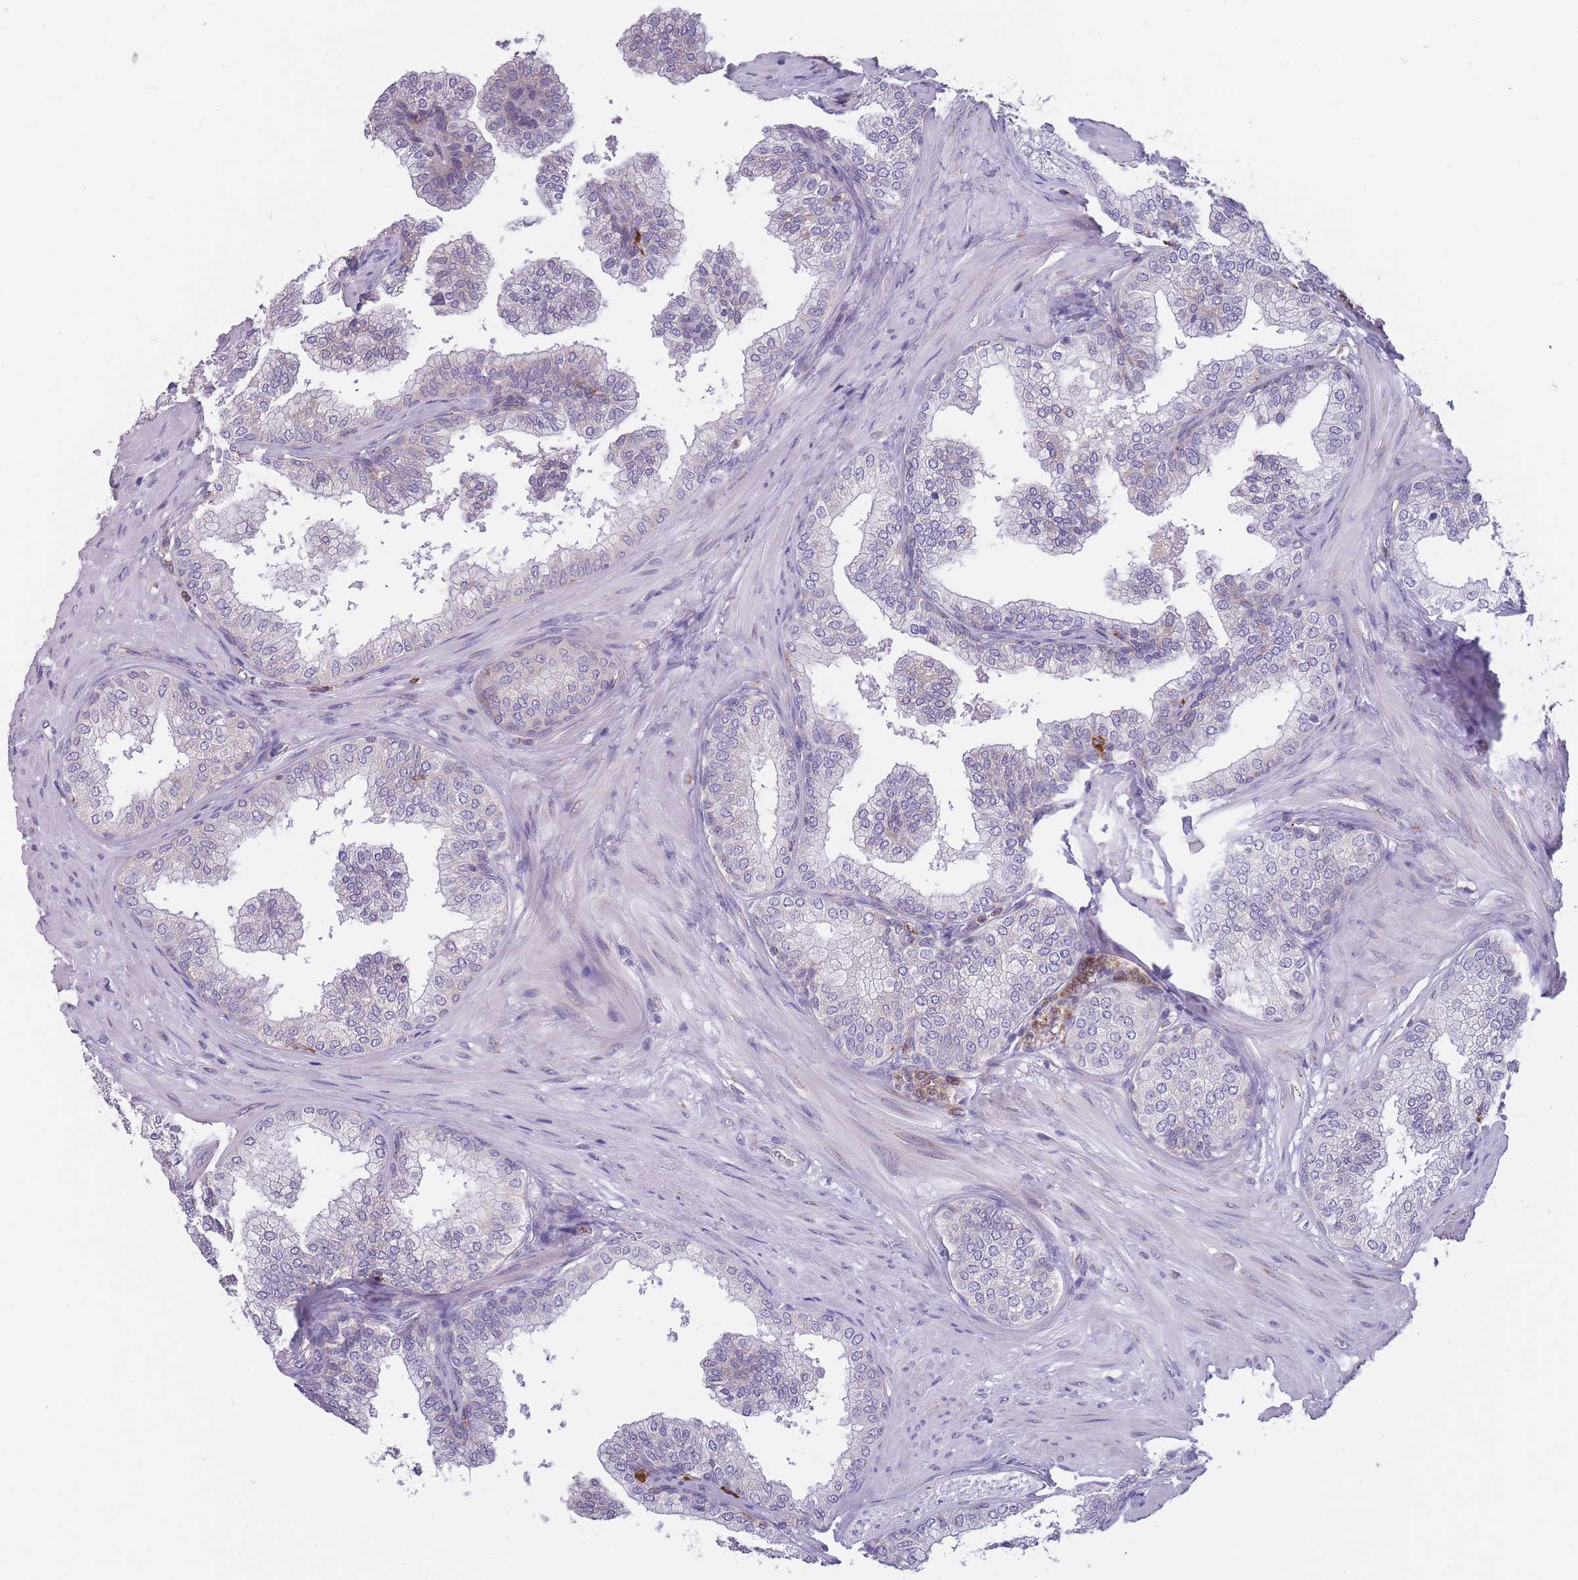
{"staining": {"intensity": "negative", "quantity": "none", "location": "none"}, "tissue": "prostate", "cell_type": "Glandular cells", "image_type": "normal", "snomed": [{"axis": "morphology", "description": "Normal tissue, NOS"}, {"axis": "topography", "description": "Prostate"}], "caption": "Histopathology image shows no protein positivity in glandular cells of normal prostate.", "gene": "ZNF662", "patient": {"sex": "male", "age": 60}}